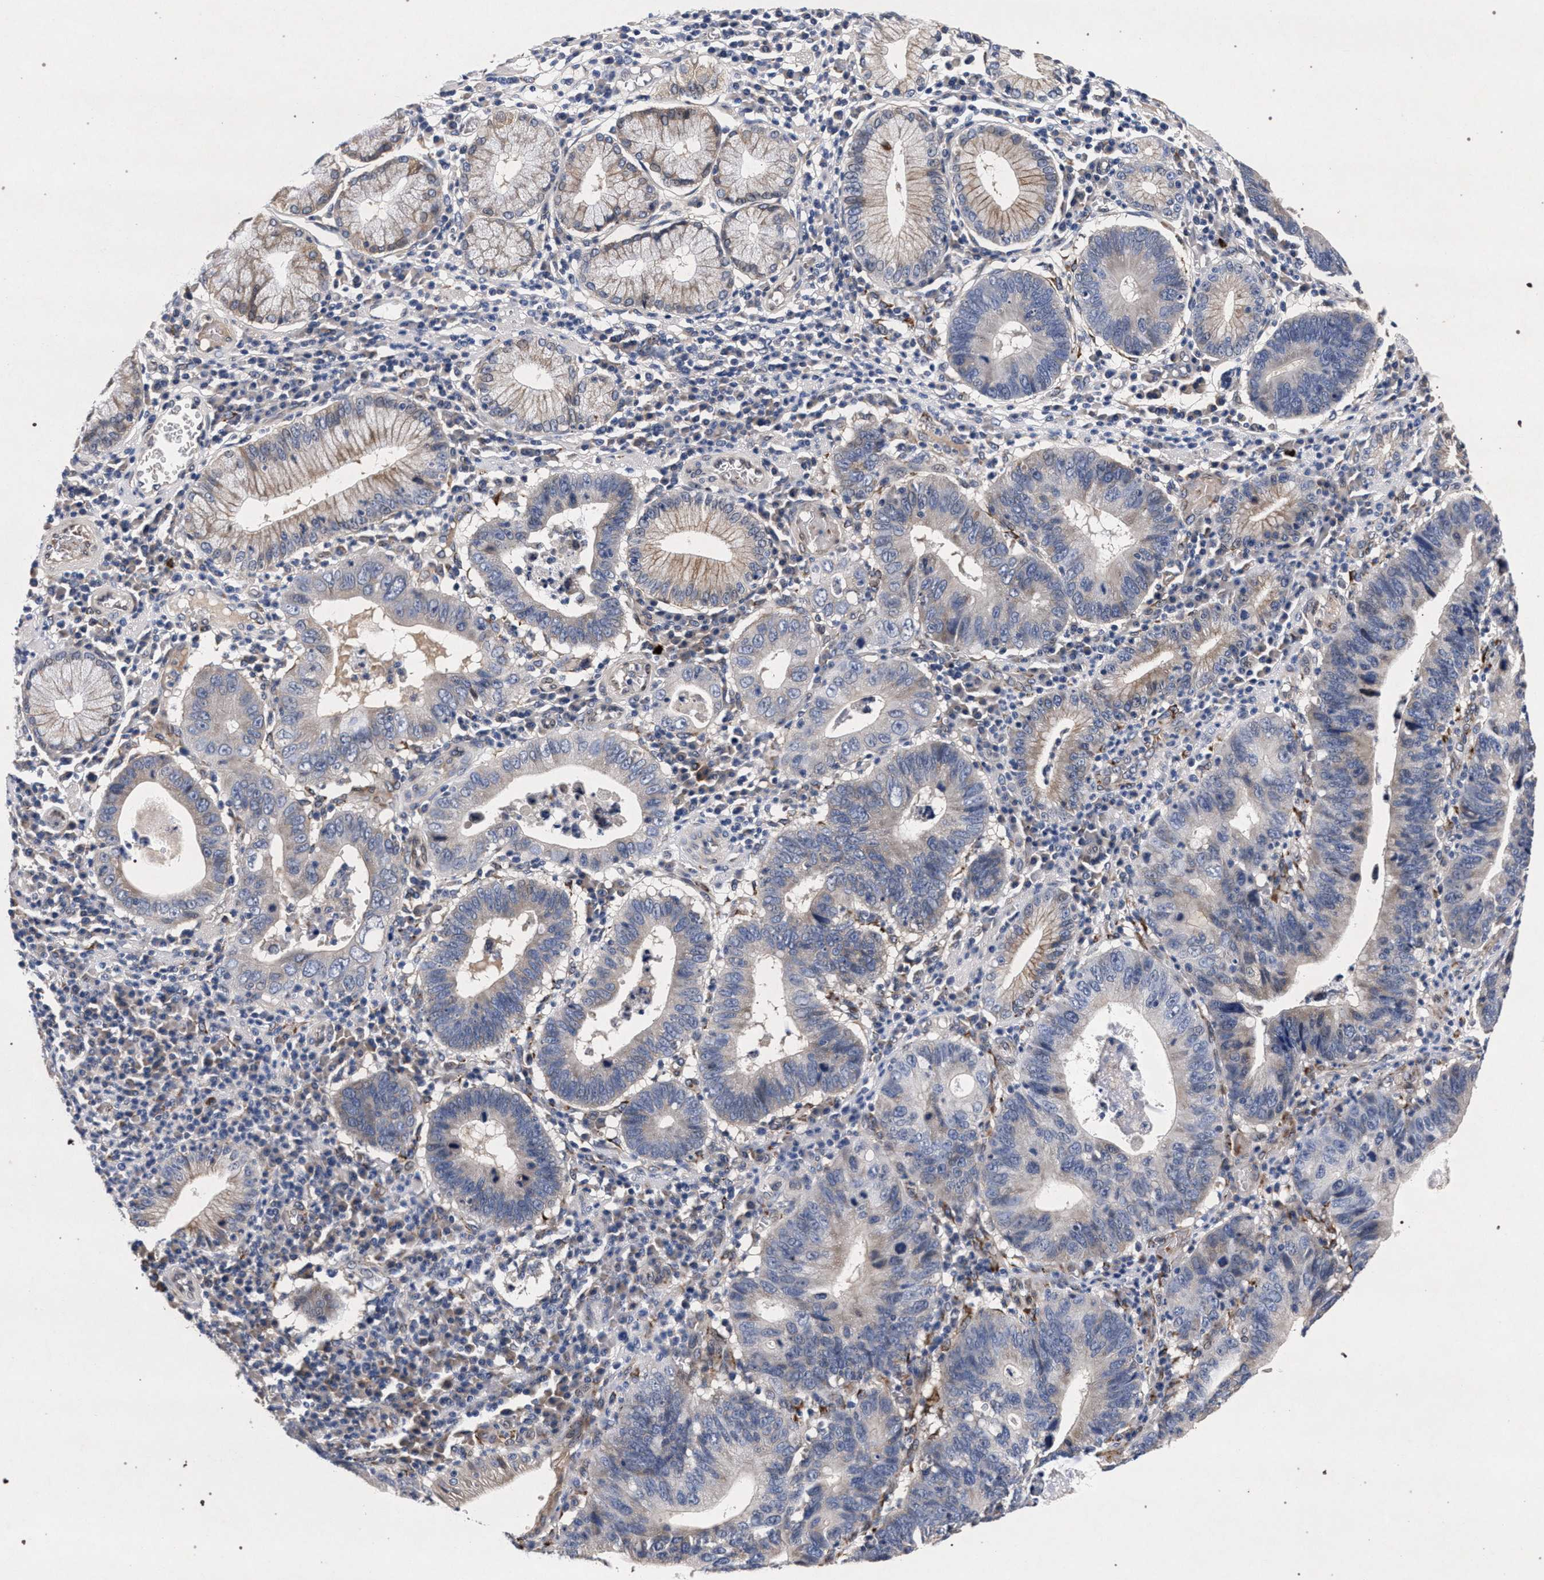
{"staining": {"intensity": "negative", "quantity": "none", "location": "none"}, "tissue": "stomach cancer", "cell_type": "Tumor cells", "image_type": "cancer", "snomed": [{"axis": "morphology", "description": "Adenocarcinoma, NOS"}, {"axis": "topography", "description": "Stomach"}], "caption": "DAB immunohistochemical staining of human stomach adenocarcinoma reveals no significant positivity in tumor cells. The staining is performed using DAB (3,3'-diaminobenzidine) brown chromogen with nuclei counter-stained in using hematoxylin.", "gene": "NEK7", "patient": {"sex": "male", "age": 59}}